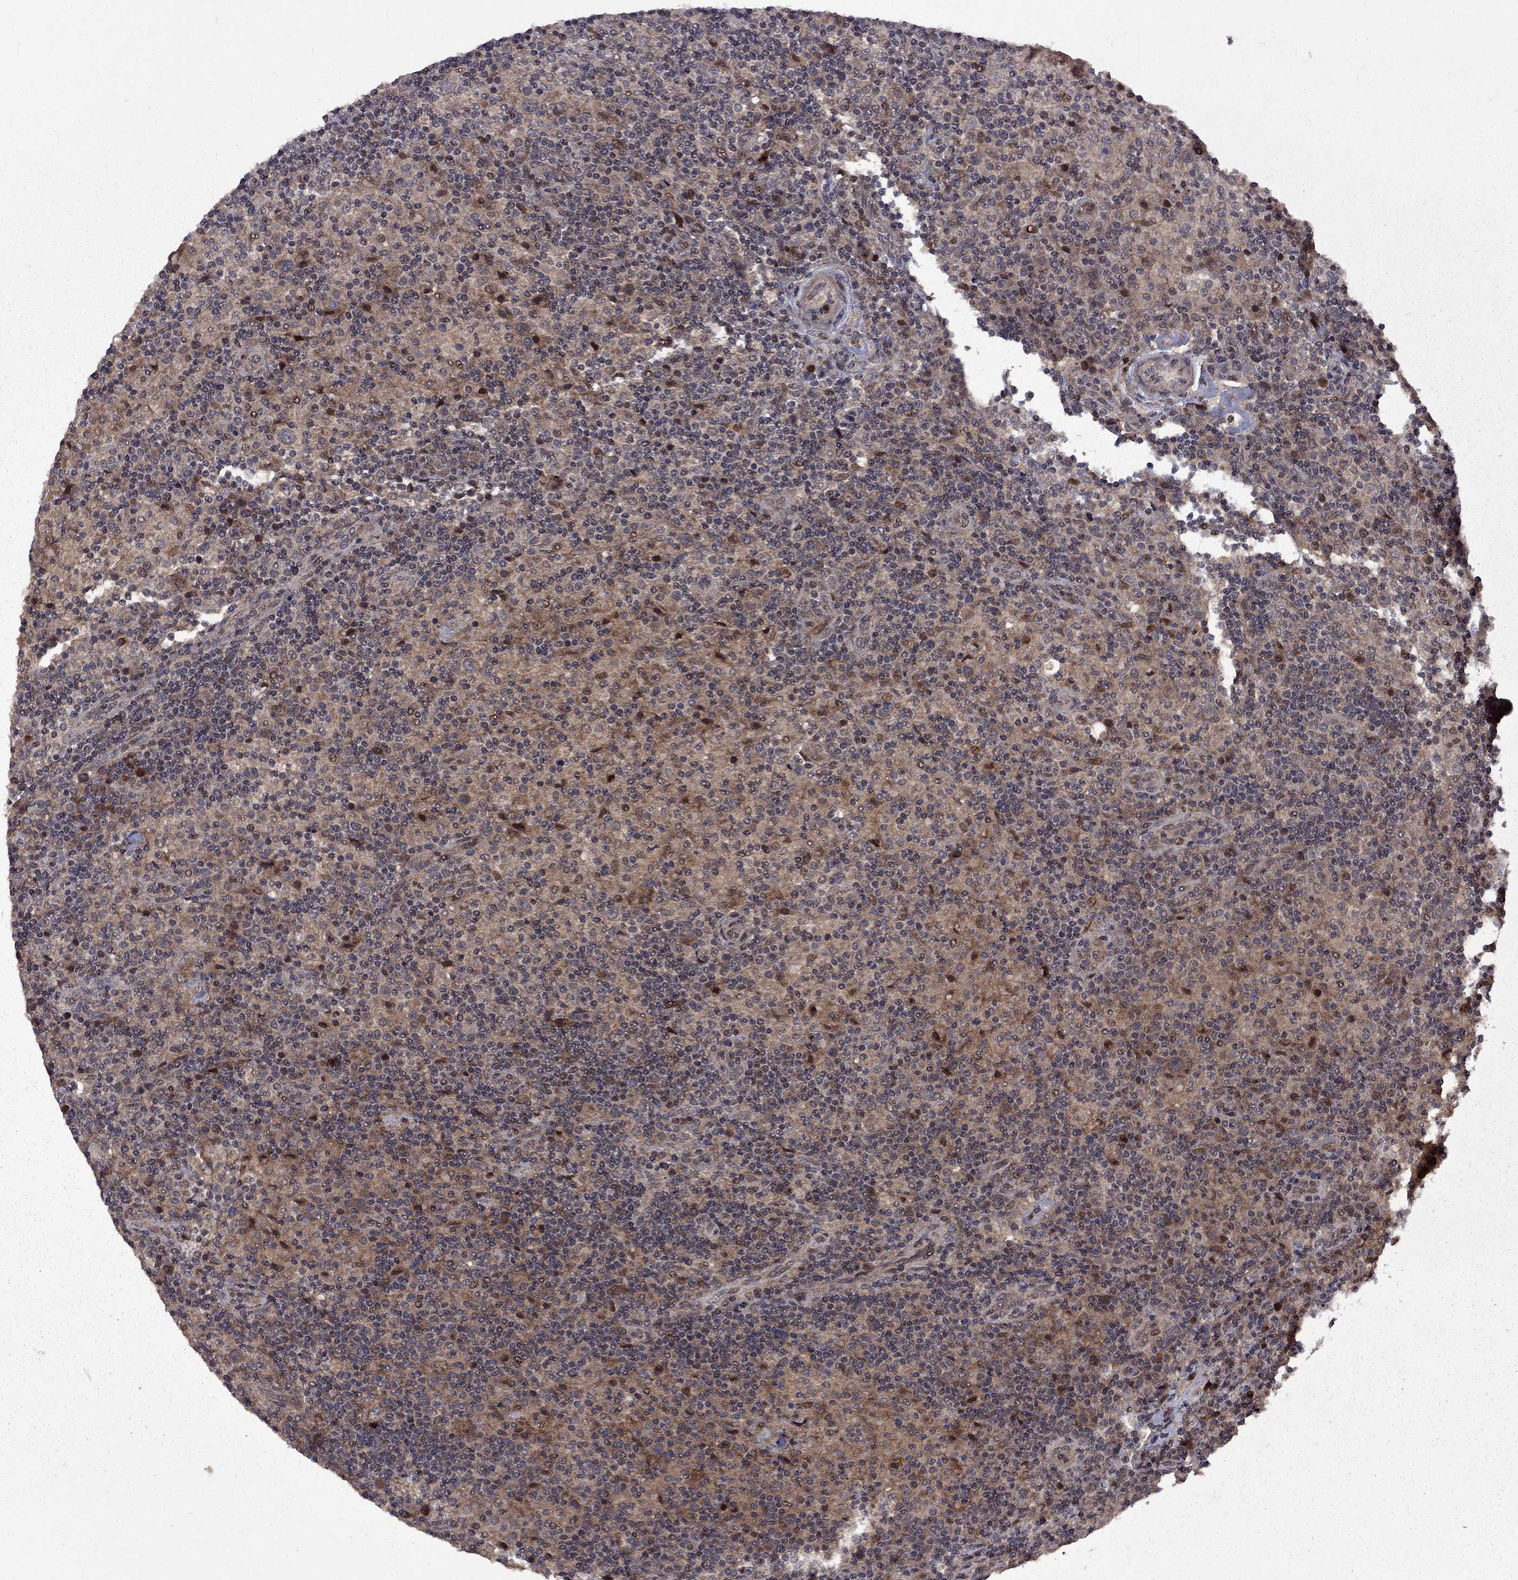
{"staining": {"intensity": "moderate", "quantity": "25%-75%", "location": "cytoplasmic/membranous"}, "tissue": "lymphoma", "cell_type": "Tumor cells", "image_type": "cancer", "snomed": [{"axis": "morphology", "description": "Hodgkin's disease, NOS"}, {"axis": "topography", "description": "Lymph node"}], "caption": "Immunohistochemistry micrograph of human Hodgkin's disease stained for a protein (brown), which reveals medium levels of moderate cytoplasmic/membranous positivity in approximately 25%-75% of tumor cells.", "gene": "IPP", "patient": {"sex": "male", "age": 70}}